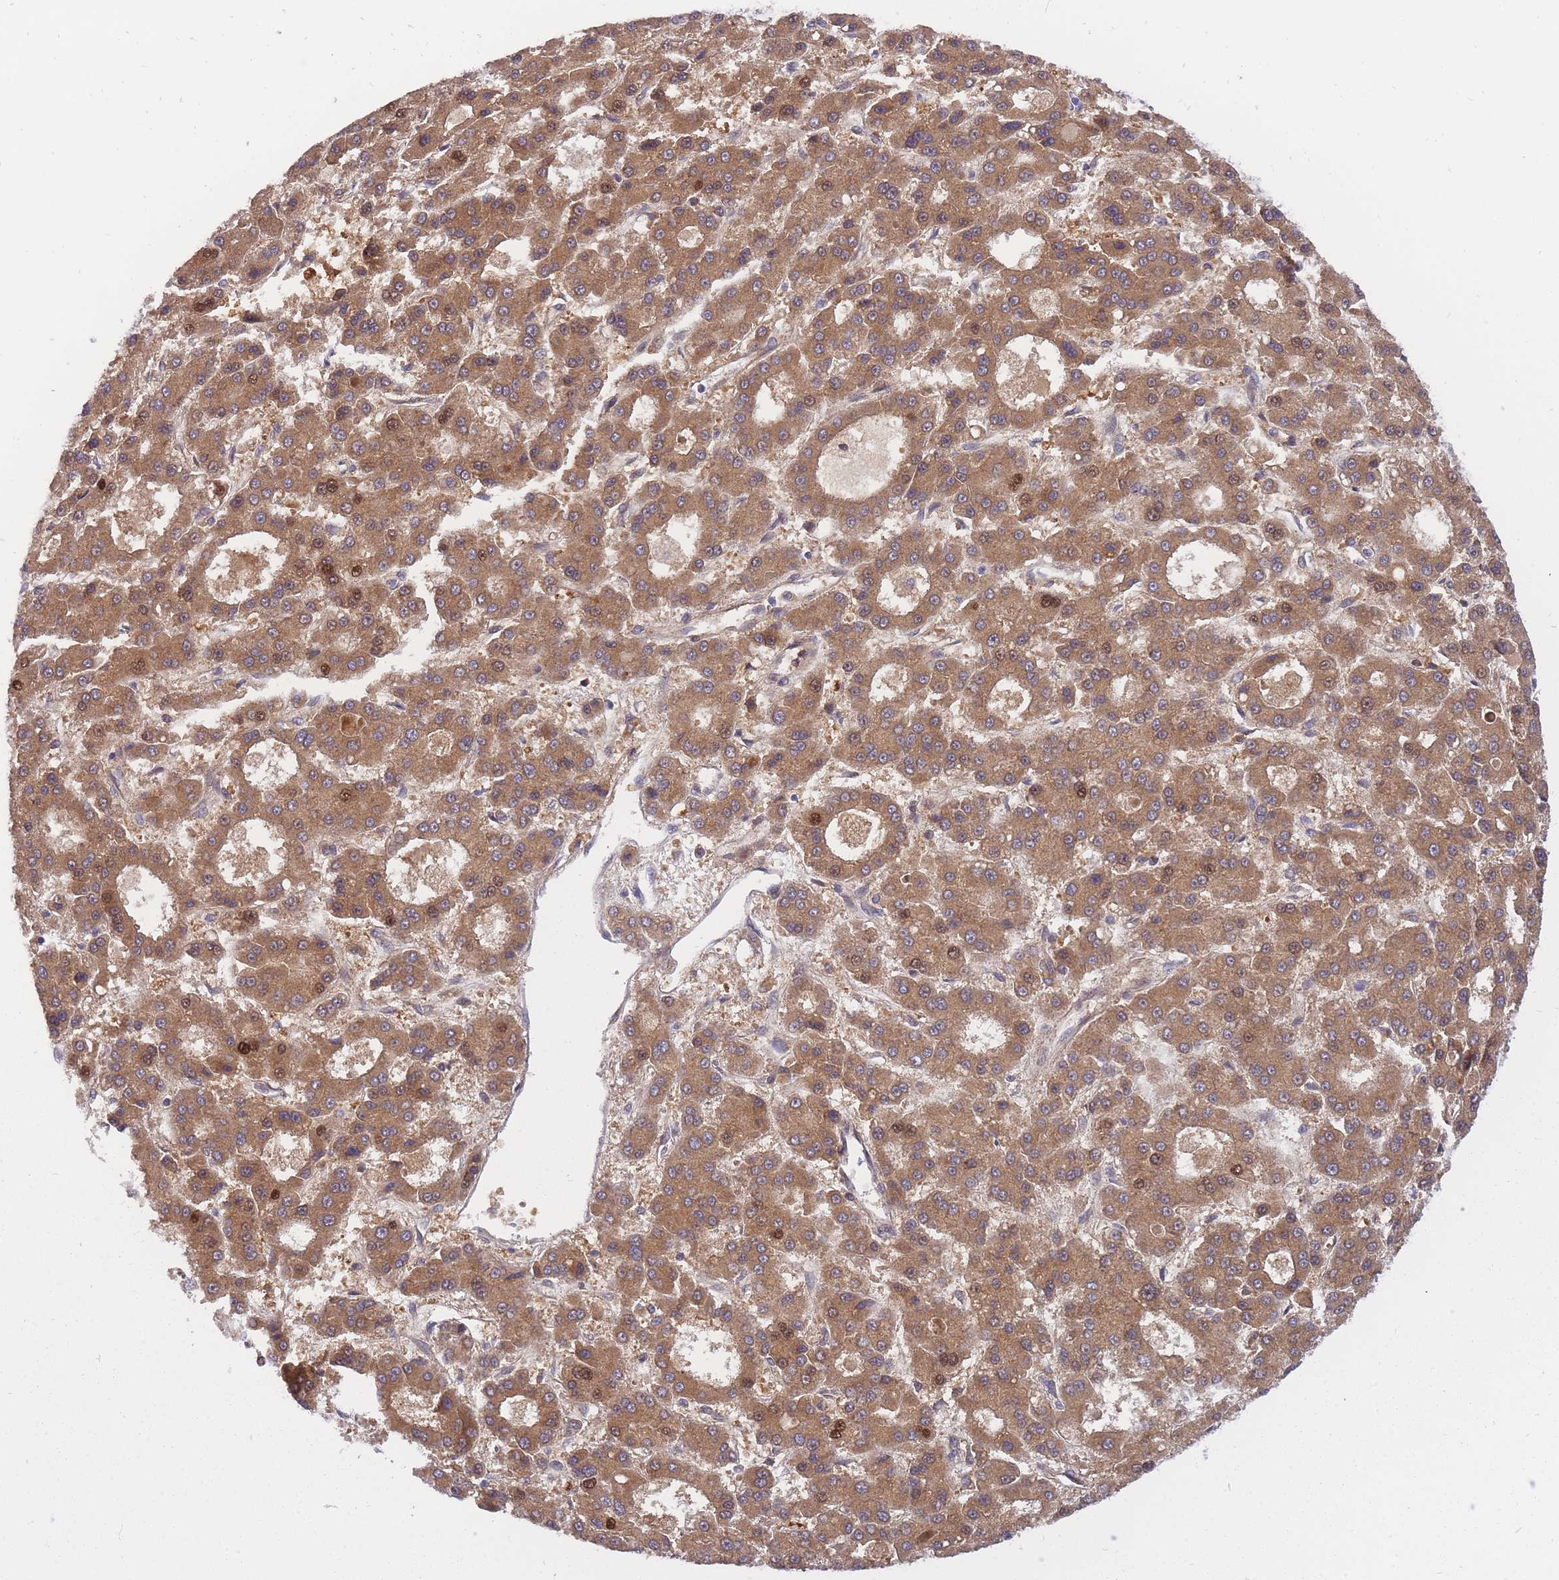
{"staining": {"intensity": "moderate", "quantity": ">75%", "location": "cytoplasmic/membranous"}, "tissue": "liver cancer", "cell_type": "Tumor cells", "image_type": "cancer", "snomed": [{"axis": "morphology", "description": "Carcinoma, Hepatocellular, NOS"}, {"axis": "topography", "description": "Liver"}], "caption": "Approximately >75% of tumor cells in hepatocellular carcinoma (liver) display moderate cytoplasmic/membranous protein staining as visualized by brown immunohistochemical staining.", "gene": "CRYGN", "patient": {"sex": "male", "age": 70}}